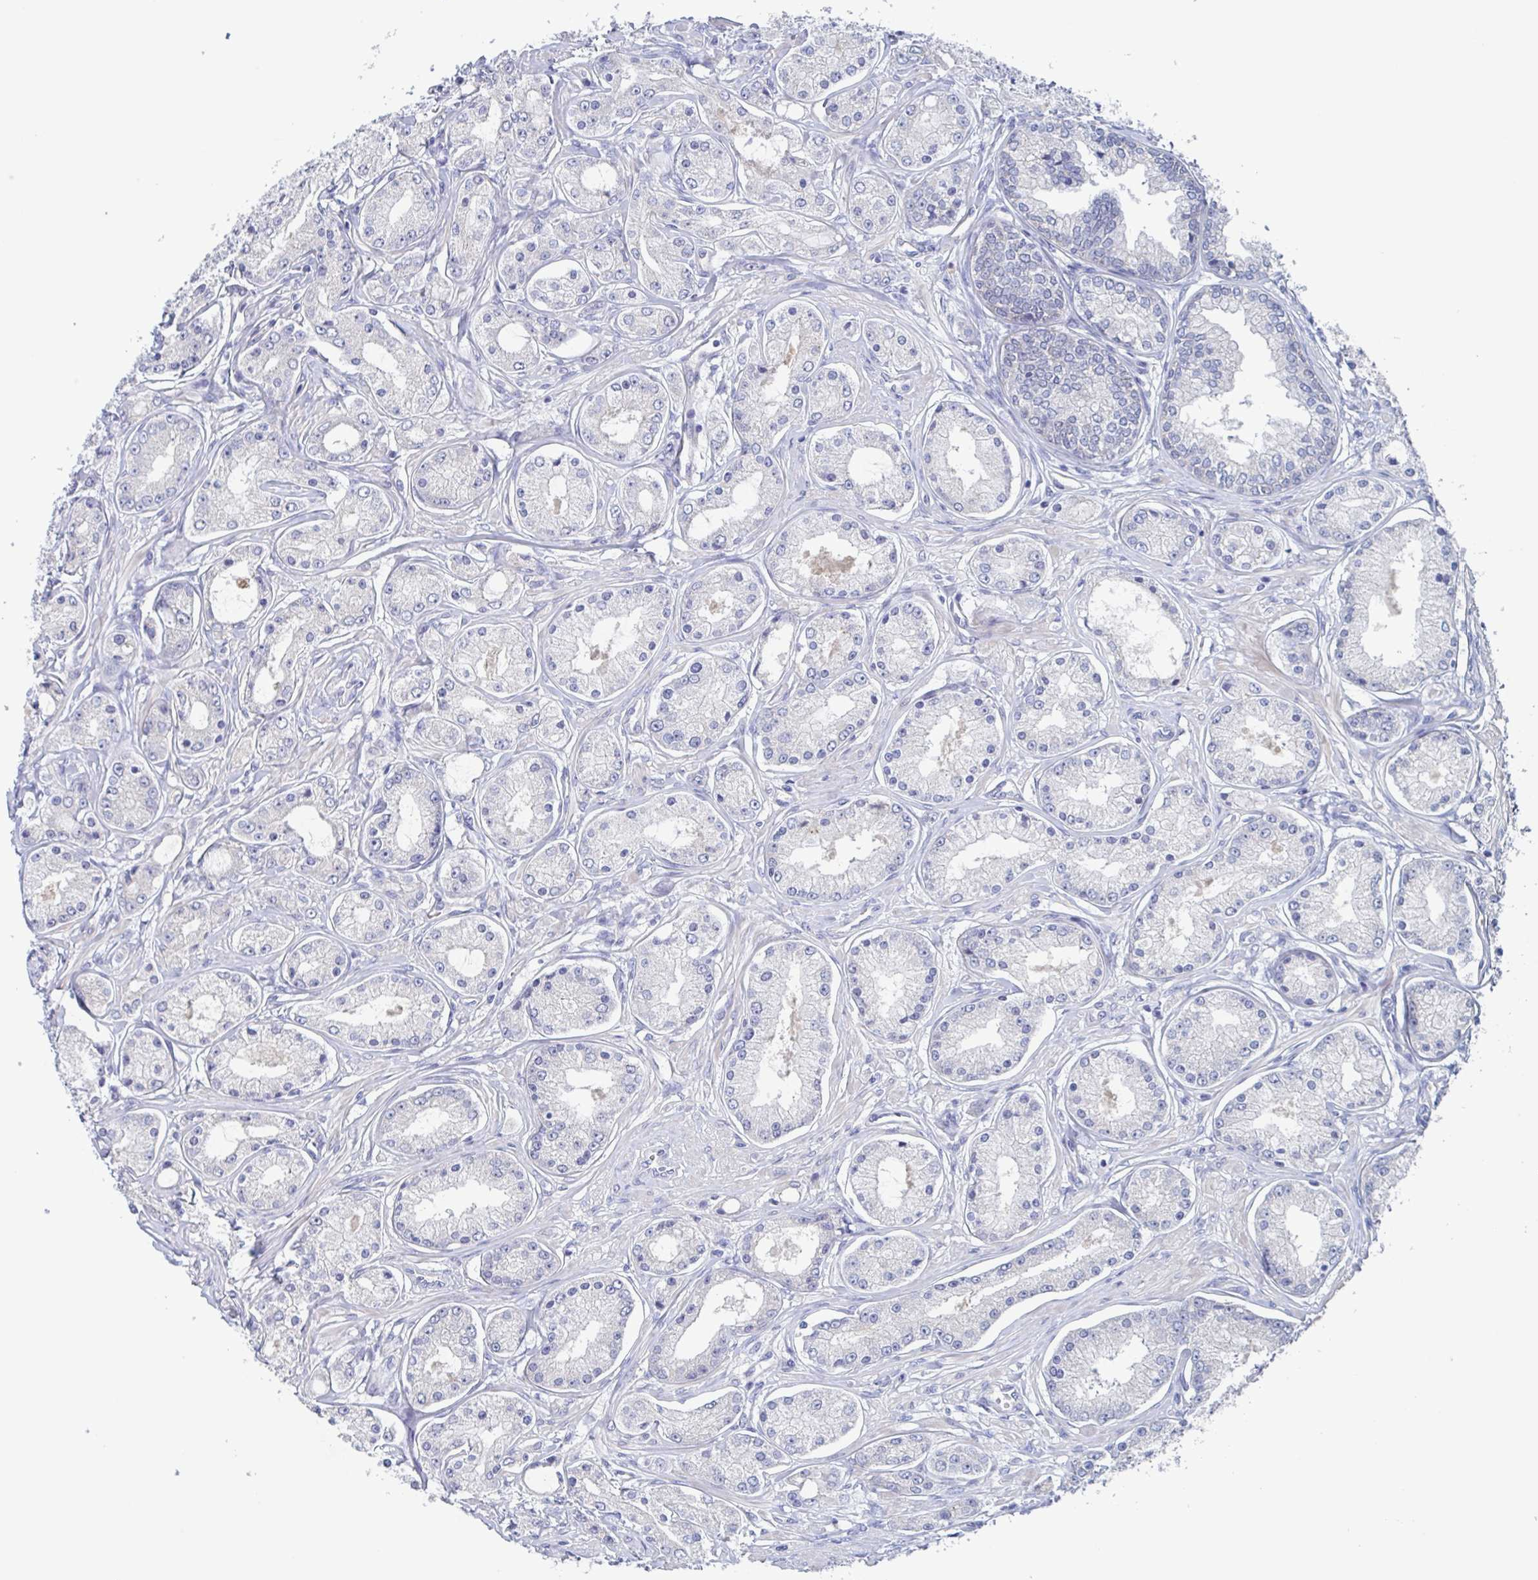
{"staining": {"intensity": "negative", "quantity": "none", "location": "none"}, "tissue": "prostate cancer", "cell_type": "Tumor cells", "image_type": "cancer", "snomed": [{"axis": "morphology", "description": "Adenocarcinoma, High grade"}, {"axis": "topography", "description": "Prostate"}], "caption": "Tumor cells show no significant protein positivity in prostate cancer. (Stains: DAB (3,3'-diaminobenzidine) immunohistochemistry (IHC) with hematoxylin counter stain, Microscopy: brightfield microscopy at high magnification).", "gene": "ST14", "patient": {"sex": "male", "age": 66}}